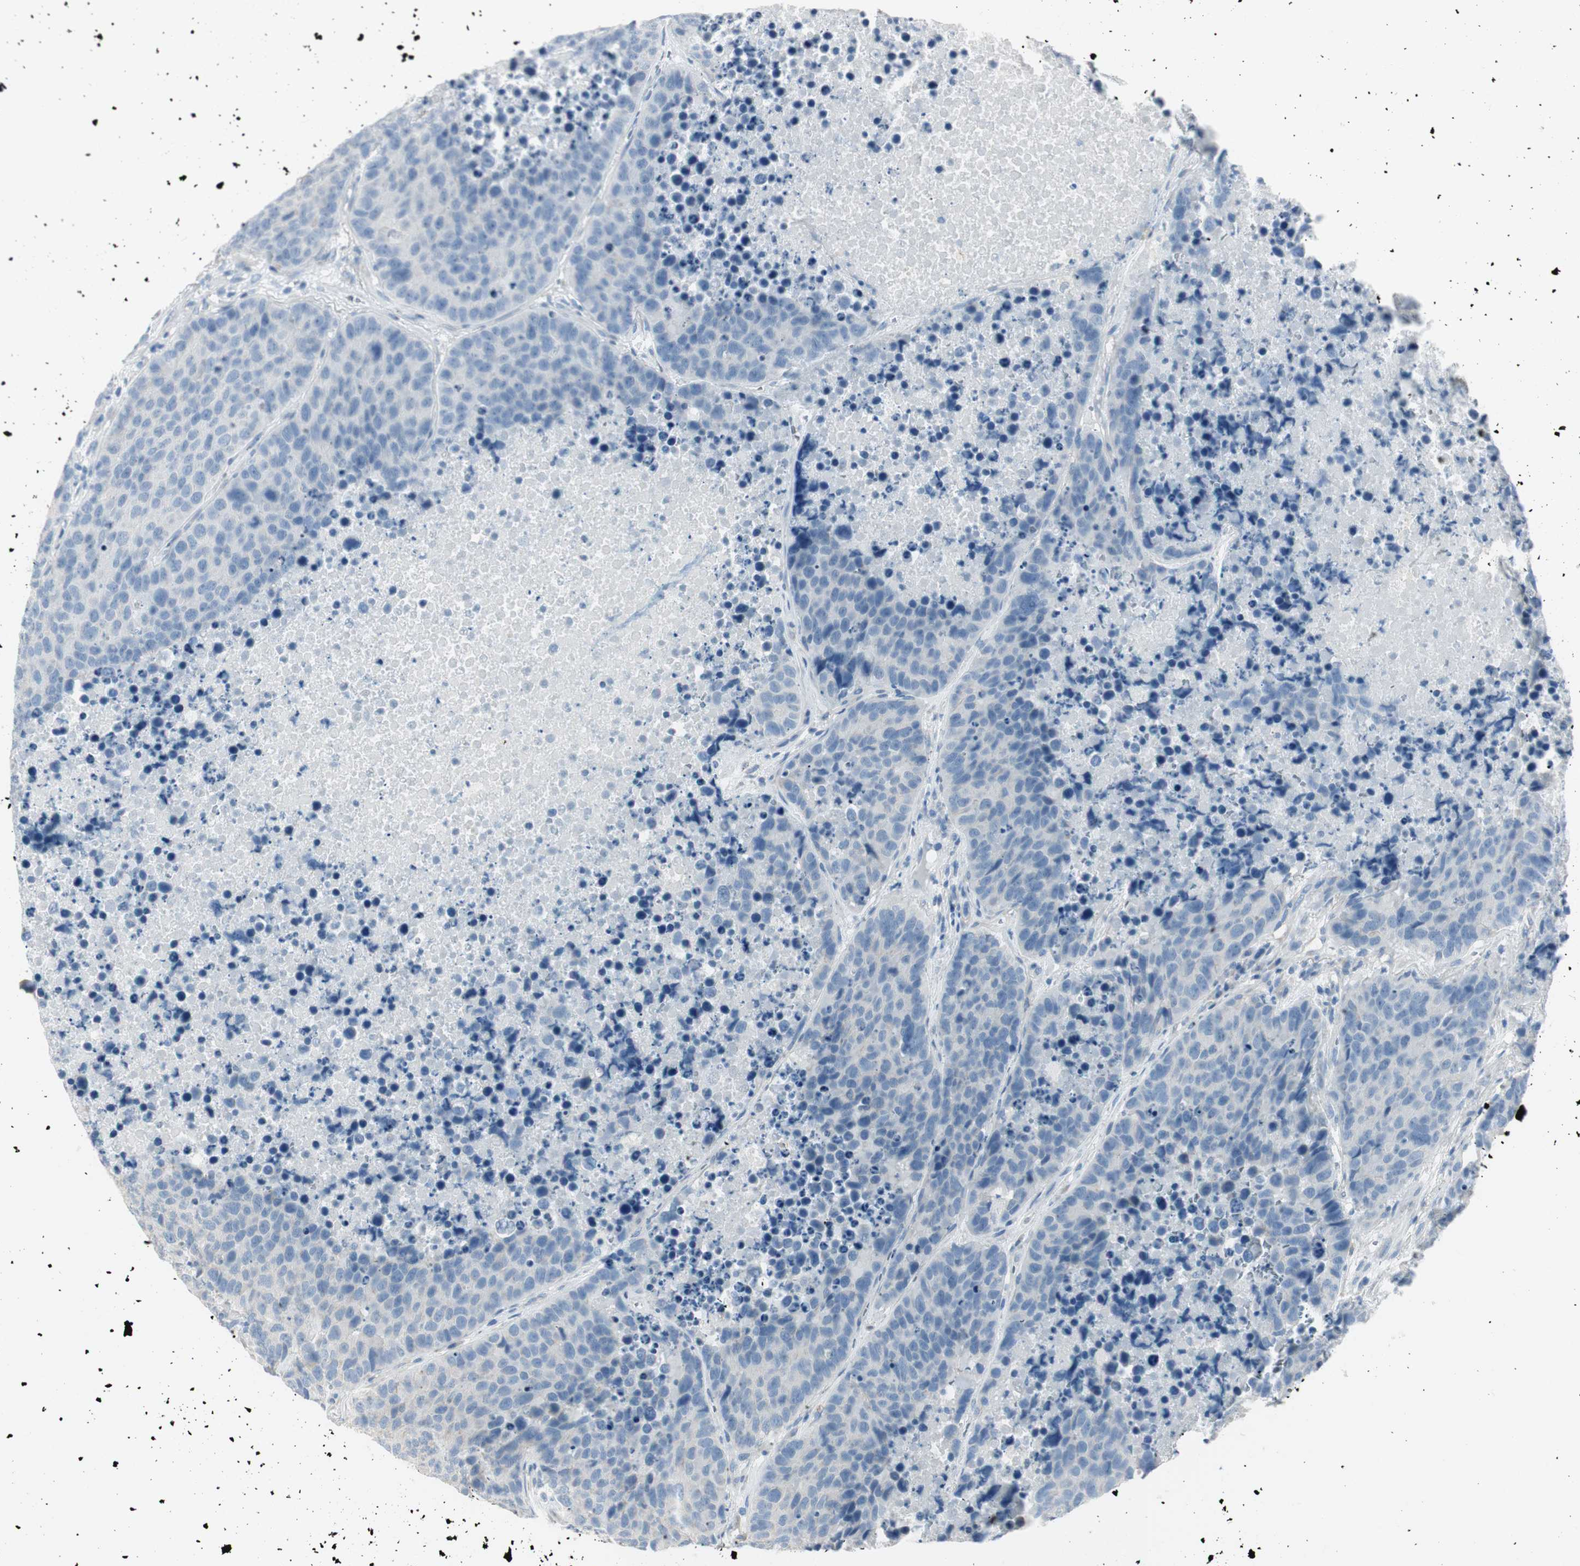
{"staining": {"intensity": "negative", "quantity": "none", "location": "none"}, "tissue": "carcinoid", "cell_type": "Tumor cells", "image_type": "cancer", "snomed": [{"axis": "morphology", "description": "Carcinoid, malignant, NOS"}, {"axis": "topography", "description": "Lung"}], "caption": "Immunohistochemistry (IHC) photomicrograph of human carcinoid (malignant) stained for a protein (brown), which demonstrates no expression in tumor cells.", "gene": "SPINK4", "patient": {"sex": "male", "age": 60}}